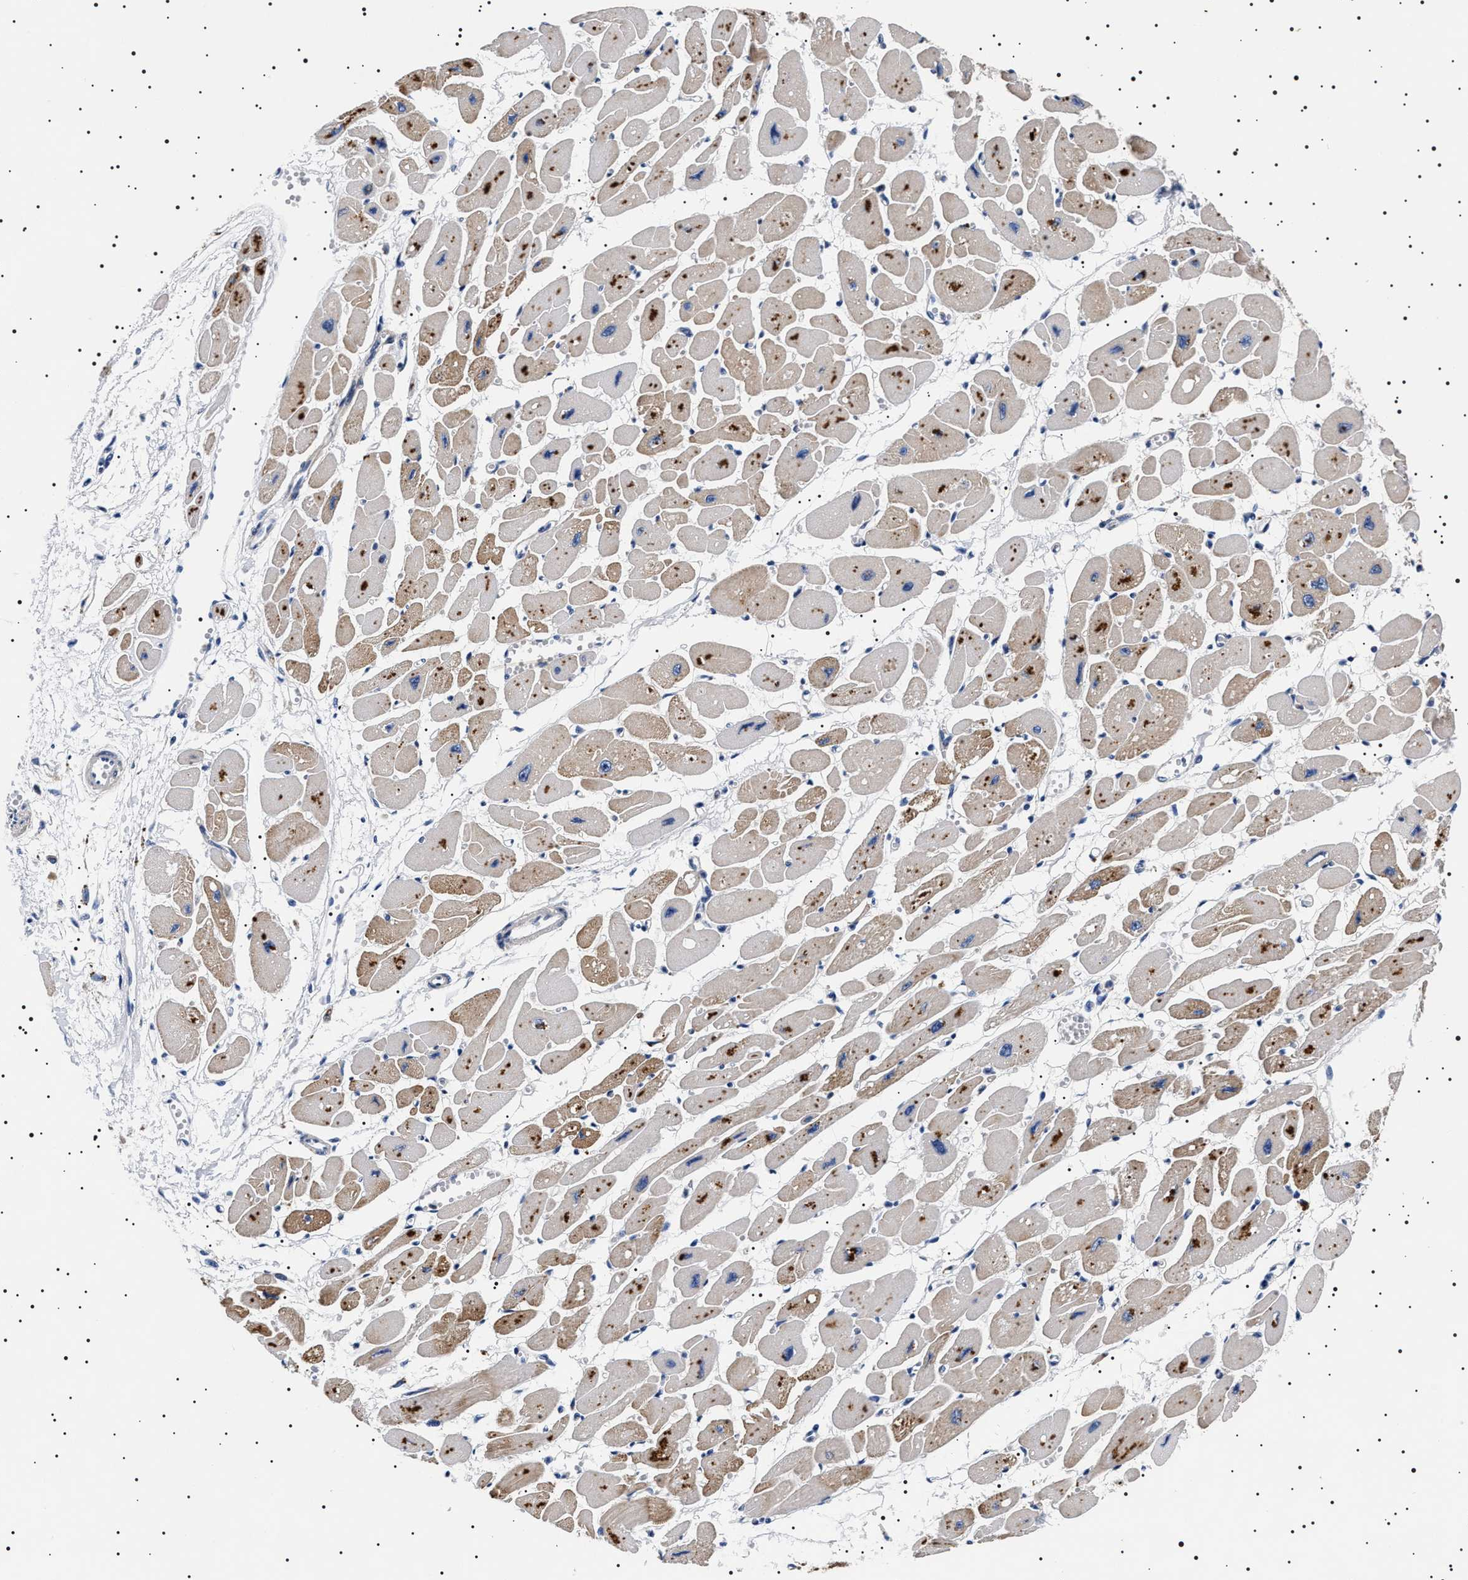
{"staining": {"intensity": "moderate", "quantity": ">75%", "location": "cytoplasmic/membranous"}, "tissue": "heart muscle", "cell_type": "Cardiomyocytes", "image_type": "normal", "snomed": [{"axis": "morphology", "description": "Normal tissue, NOS"}, {"axis": "topography", "description": "Heart"}], "caption": "A brown stain shows moderate cytoplasmic/membranous staining of a protein in cardiomyocytes of normal human heart muscle.", "gene": "SLC4A7", "patient": {"sex": "female", "age": 54}}